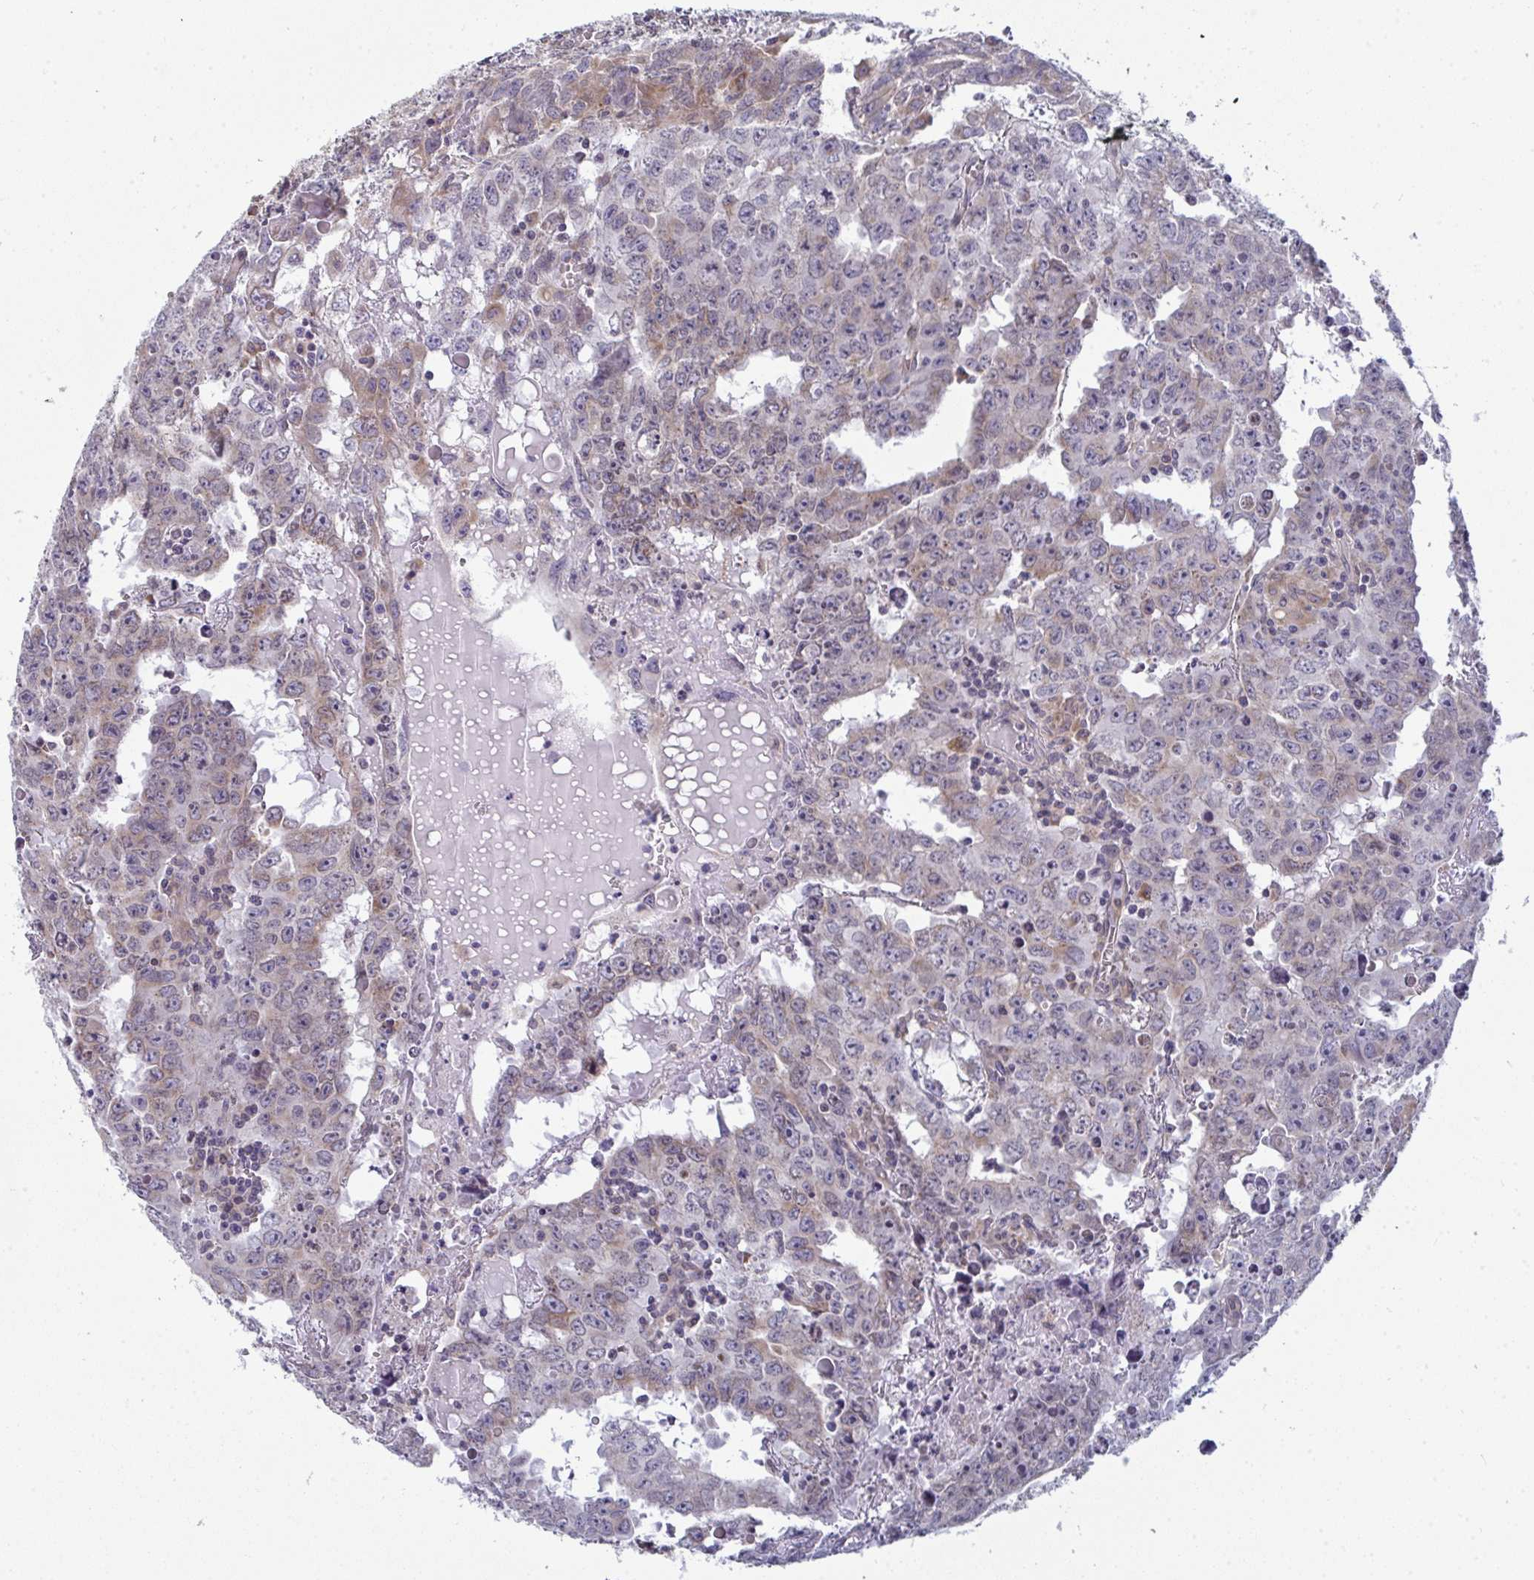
{"staining": {"intensity": "weak", "quantity": "25%-75%", "location": "cytoplasmic/membranous"}, "tissue": "testis cancer", "cell_type": "Tumor cells", "image_type": "cancer", "snomed": [{"axis": "morphology", "description": "Carcinoma, Embryonal, NOS"}, {"axis": "topography", "description": "Testis"}], "caption": "Embryonal carcinoma (testis) stained with DAB (3,3'-diaminobenzidine) immunohistochemistry (IHC) displays low levels of weak cytoplasmic/membranous staining in approximately 25%-75% of tumor cells.", "gene": "LYSMD4", "patient": {"sex": "male", "age": 22}}